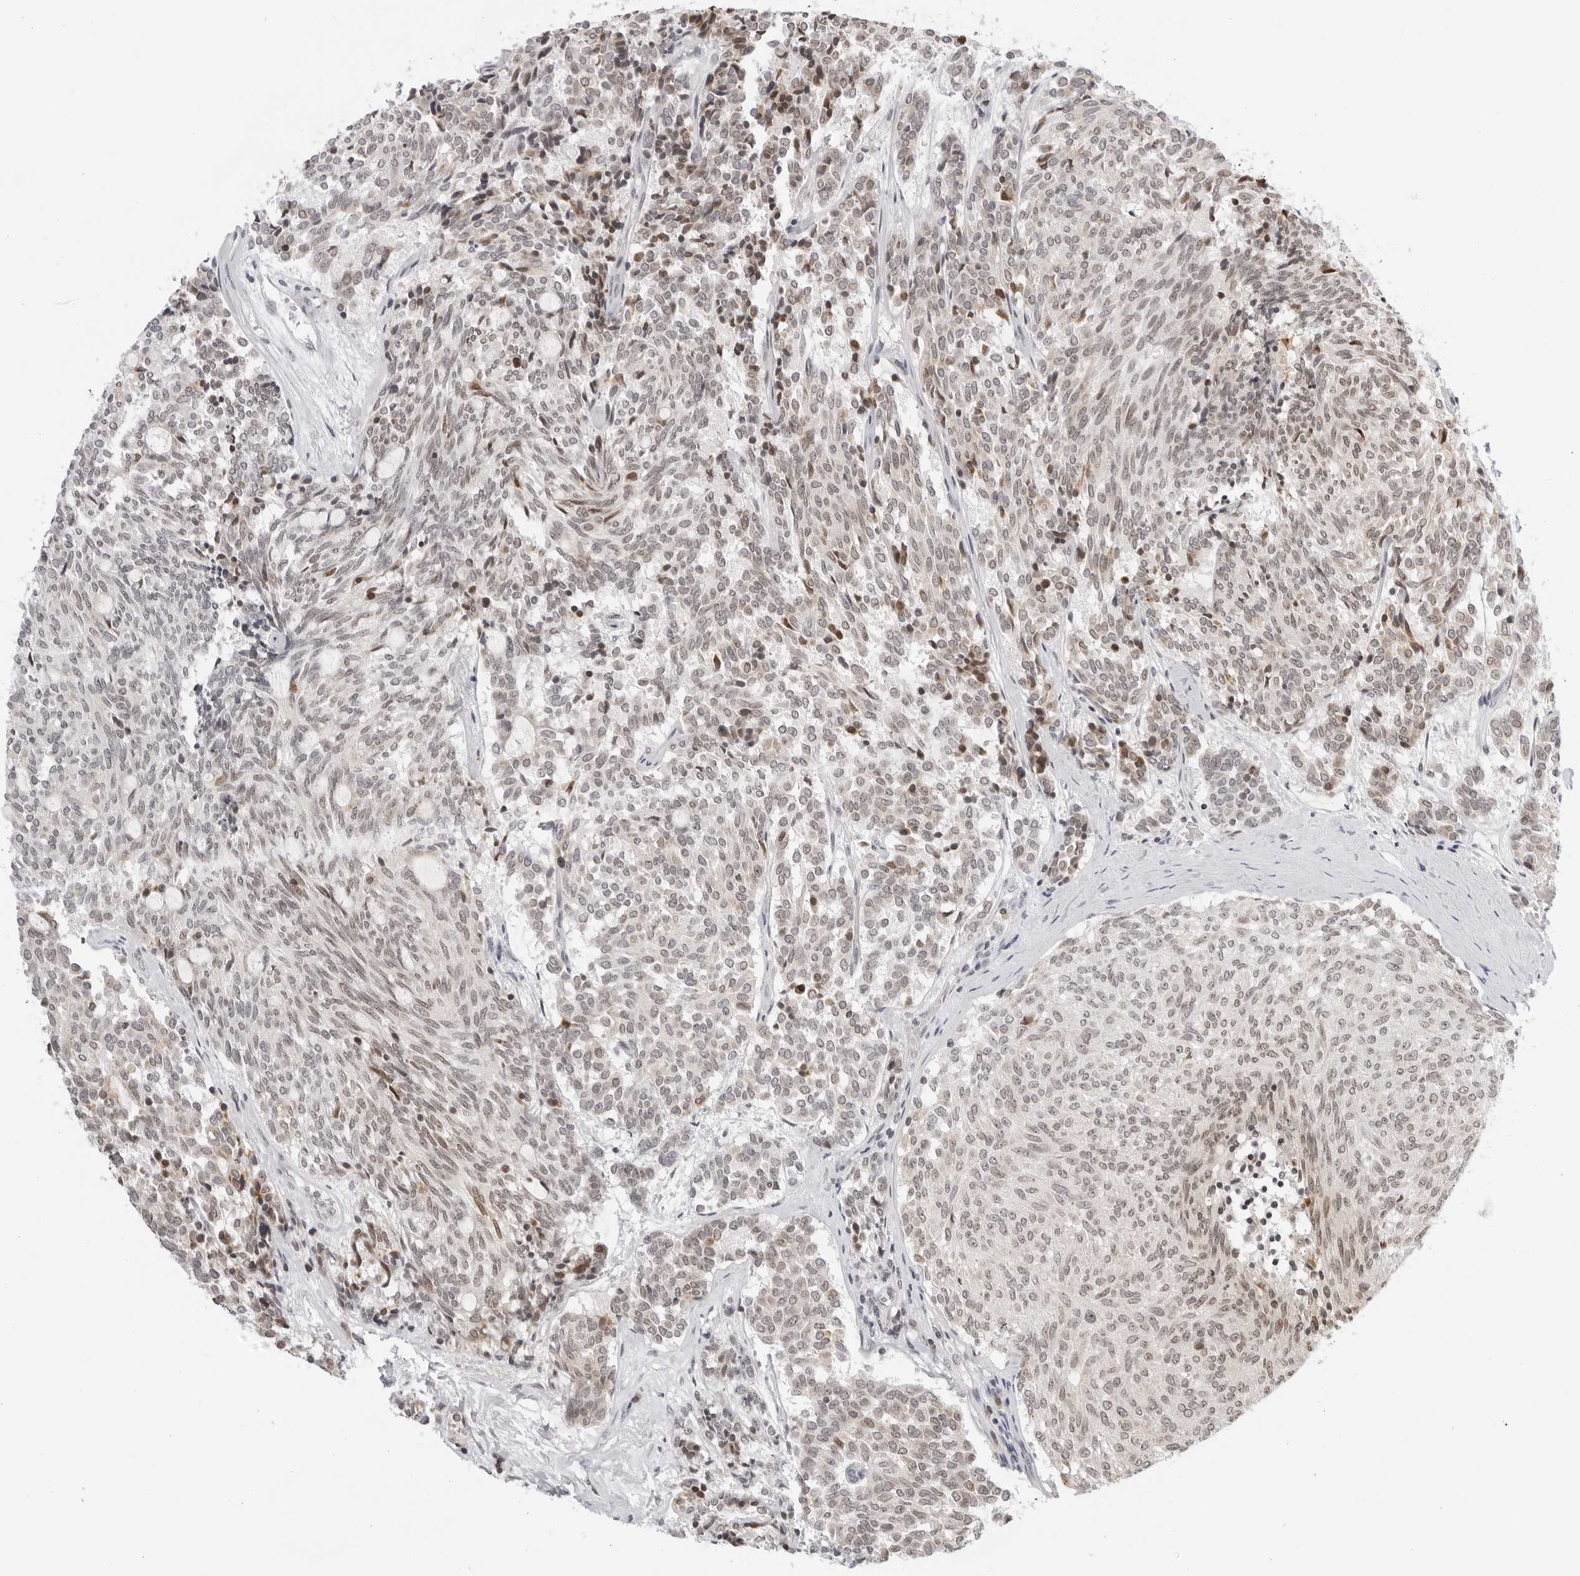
{"staining": {"intensity": "weak", "quantity": ">75%", "location": "nuclear"}, "tissue": "carcinoid", "cell_type": "Tumor cells", "image_type": "cancer", "snomed": [{"axis": "morphology", "description": "Carcinoid, malignant, NOS"}, {"axis": "topography", "description": "Pancreas"}], "caption": "IHC (DAB (3,3'-diaminobenzidine)) staining of human malignant carcinoid exhibits weak nuclear protein expression in approximately >75% of tumor cells.", "gene": "MSH6", "patient": {"sex": "female", "age": 54}}